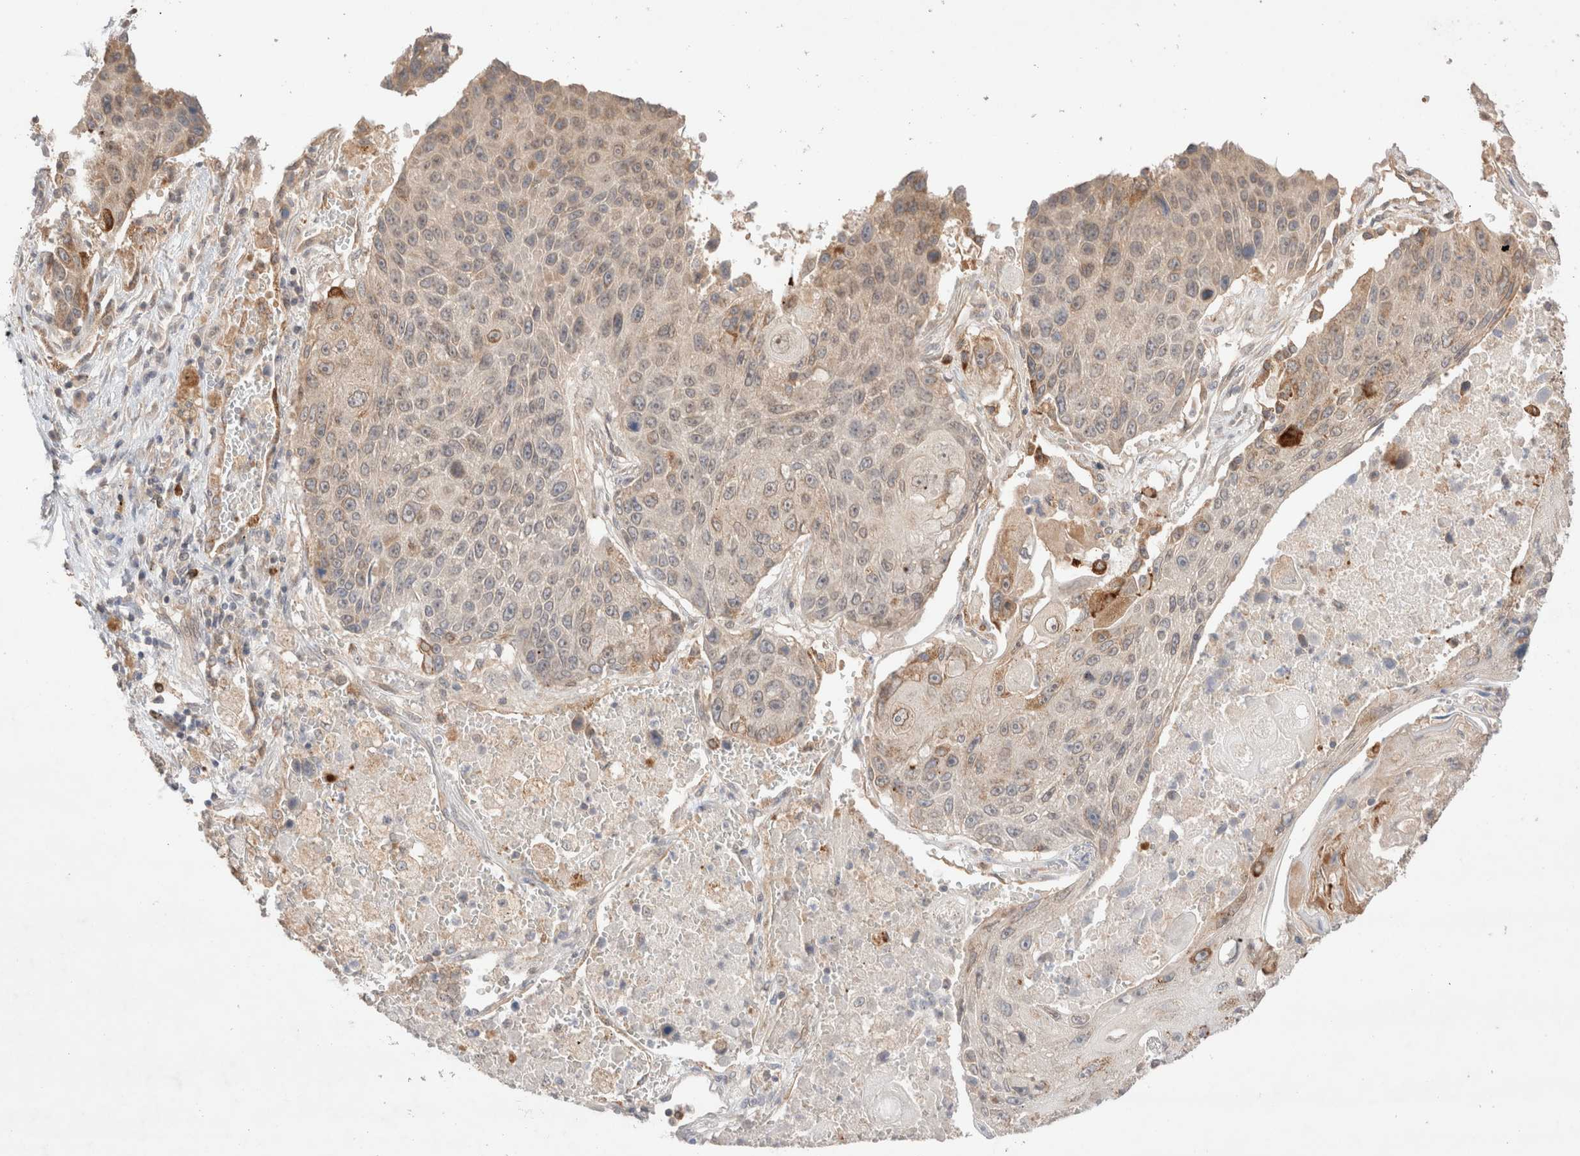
{"staining": {"intensity": "moderate", "quantity": "<25%", "location": "cytoplasmic/membranous"}, "tissue": "lung cancer", "cell_type": "Tumor cells", "image_type": "cancer", "snomed": [{"axis": "morphology", "description": "Squamous cell carcinoma, NOS"}, {"axis": "topography", "description": "Lung"}], "caption": "A brown stain labels moderate cytoplasmic/membranous staining of a protein in human lung cancer (squamous cell carcinoma) tumor cells. (DAB IHC, brown staining for protein, blue staining for nuclei).", "gene": "TRIM41", "patient": {"sex": "male", "age": 61}}